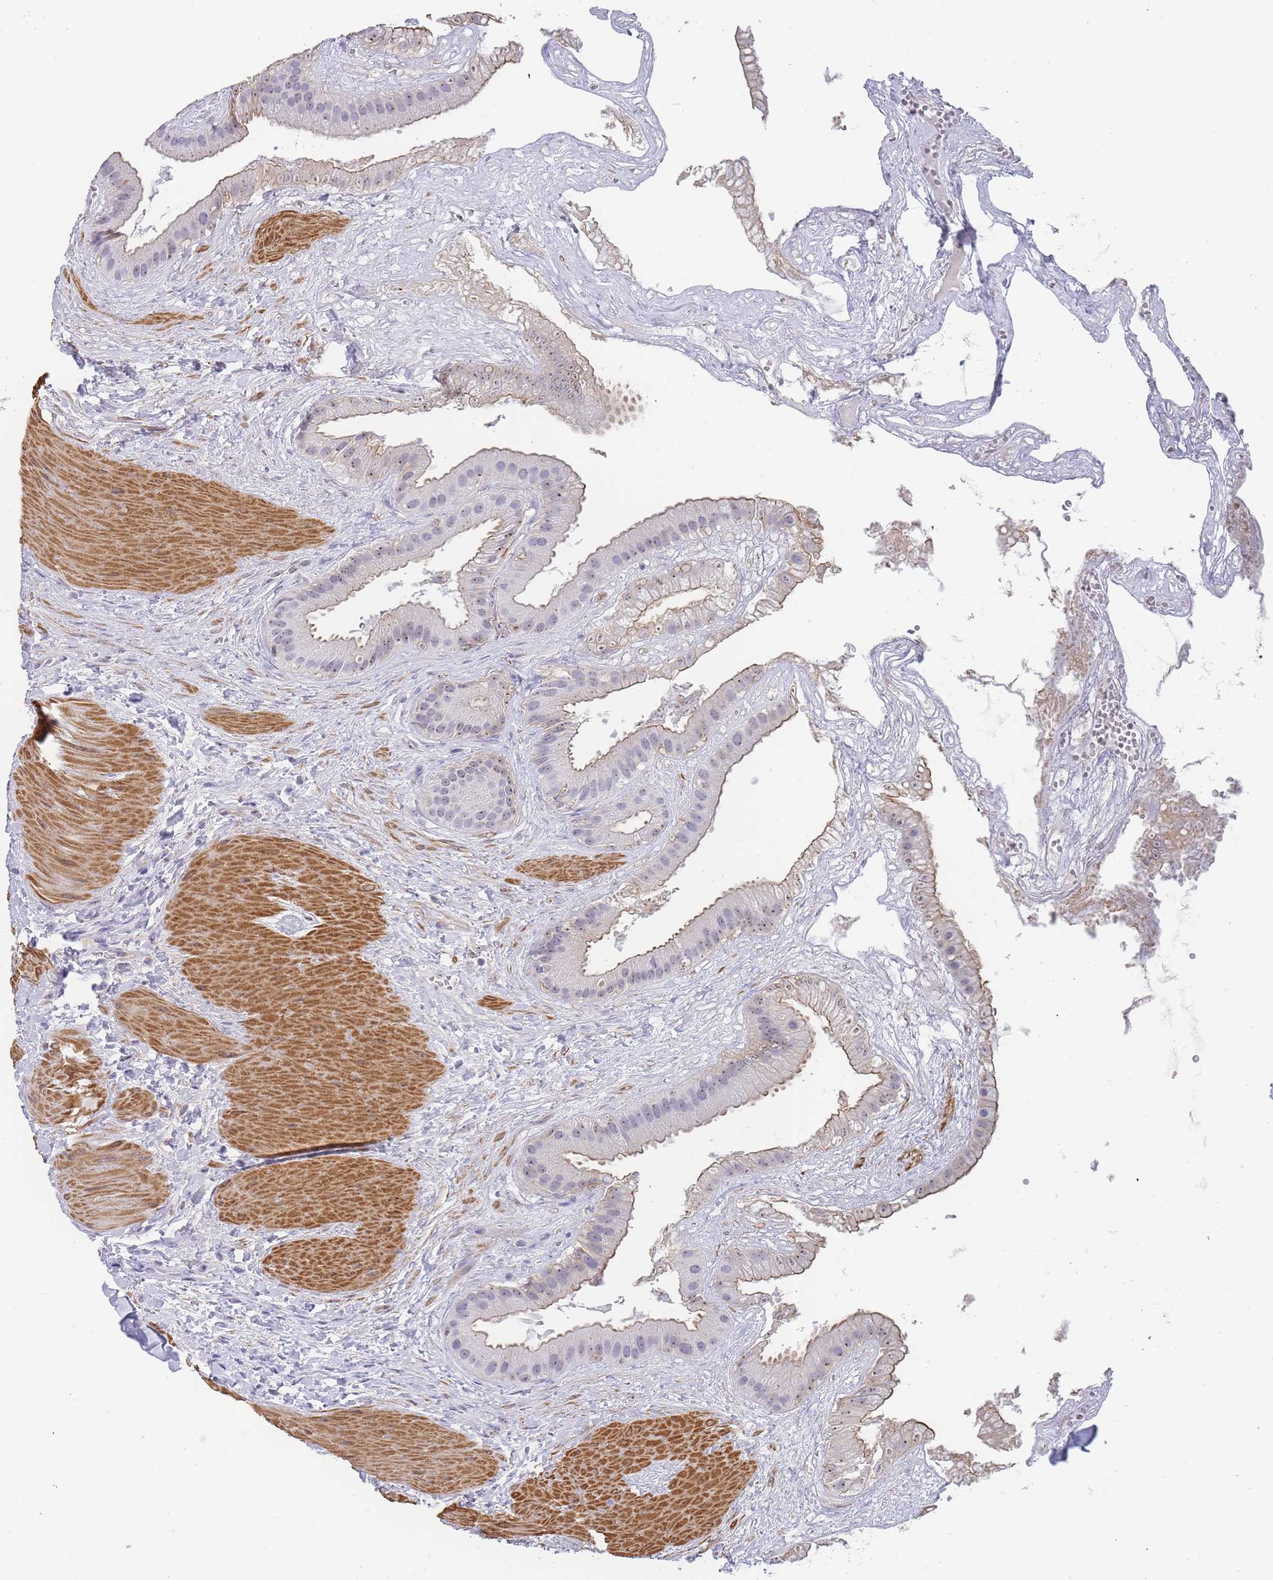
{"staining": {"intensity": "weak", "quantity": "25%-75%", "location": "cytoplasmic/membranous,nuclear"}, "tissue": "gallbladder", "cell_type": "Glandular cells", "image_type": "normal", "snomed": [{"axis": "morphology", "description": "Normal tissue, NOS"}, {"axis": "topography", "description": "Gallbladder"}], "caption": "Brown immunohistochemical staining in benign human gallbladder shows weak cytoplasmic/membranous,nuclear positivity in about 25%-75% of glandular cells.", "gene": "NOP14", "patient": {"sex": "male", "age": 55}}